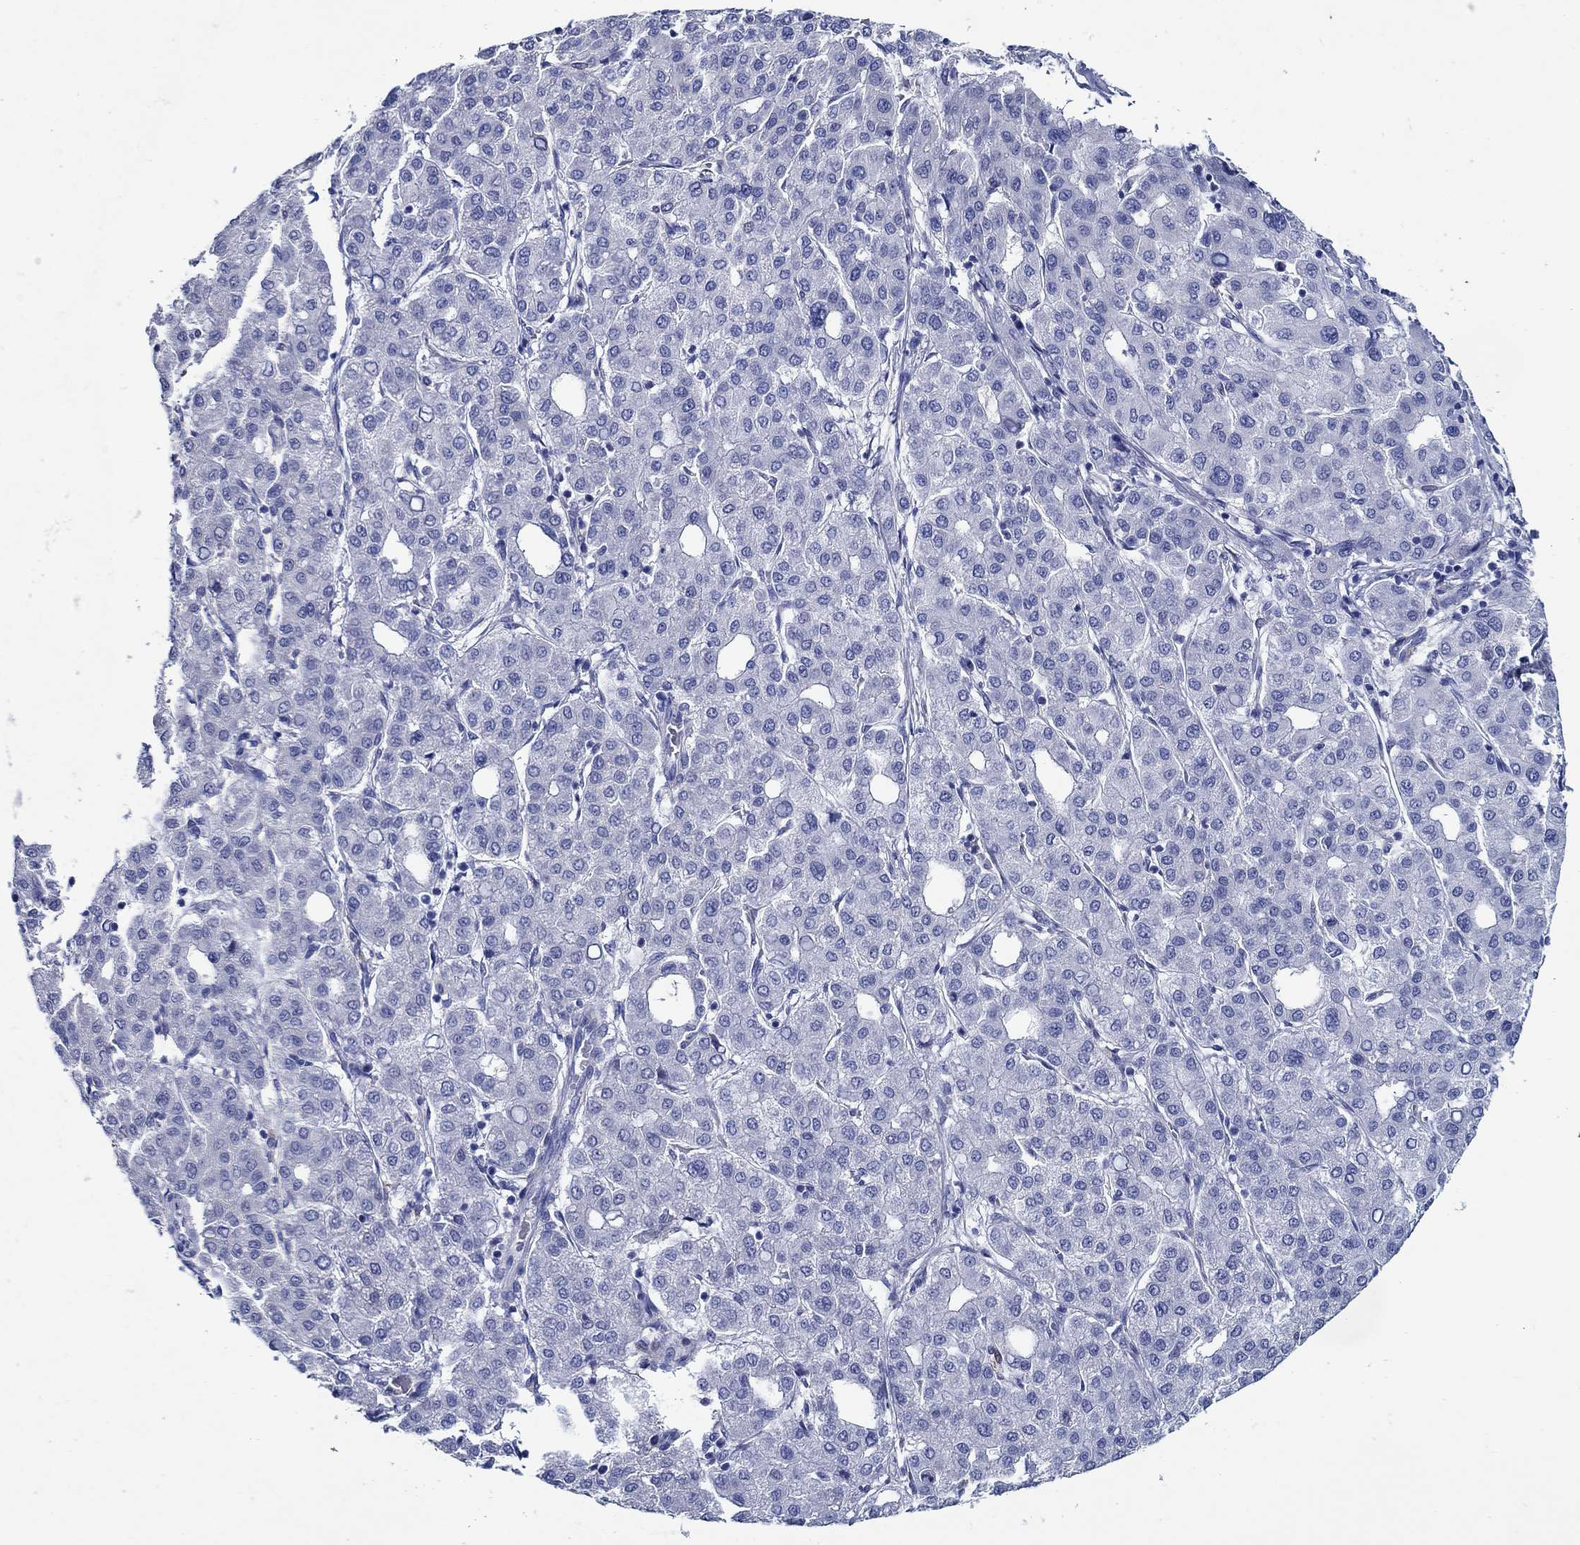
{"staining": {"intensity": "negative", "quantity": "none", "location": "none"}, "tissue": "liver cancer", "cell_type": "Tumor cells", "image_type": "cancer", "snomed": [{"axis": "morphology", "description": "Carcinoma, Hepatocellular, NOS"}, {"axis": "topography", "description": "Liver"}], "caption": "Immunohistochemistry of liver cancer reveals no positivity in tumor cells.", "gene": "MC2R", "patient": {"sex": "male", "age": 65}}